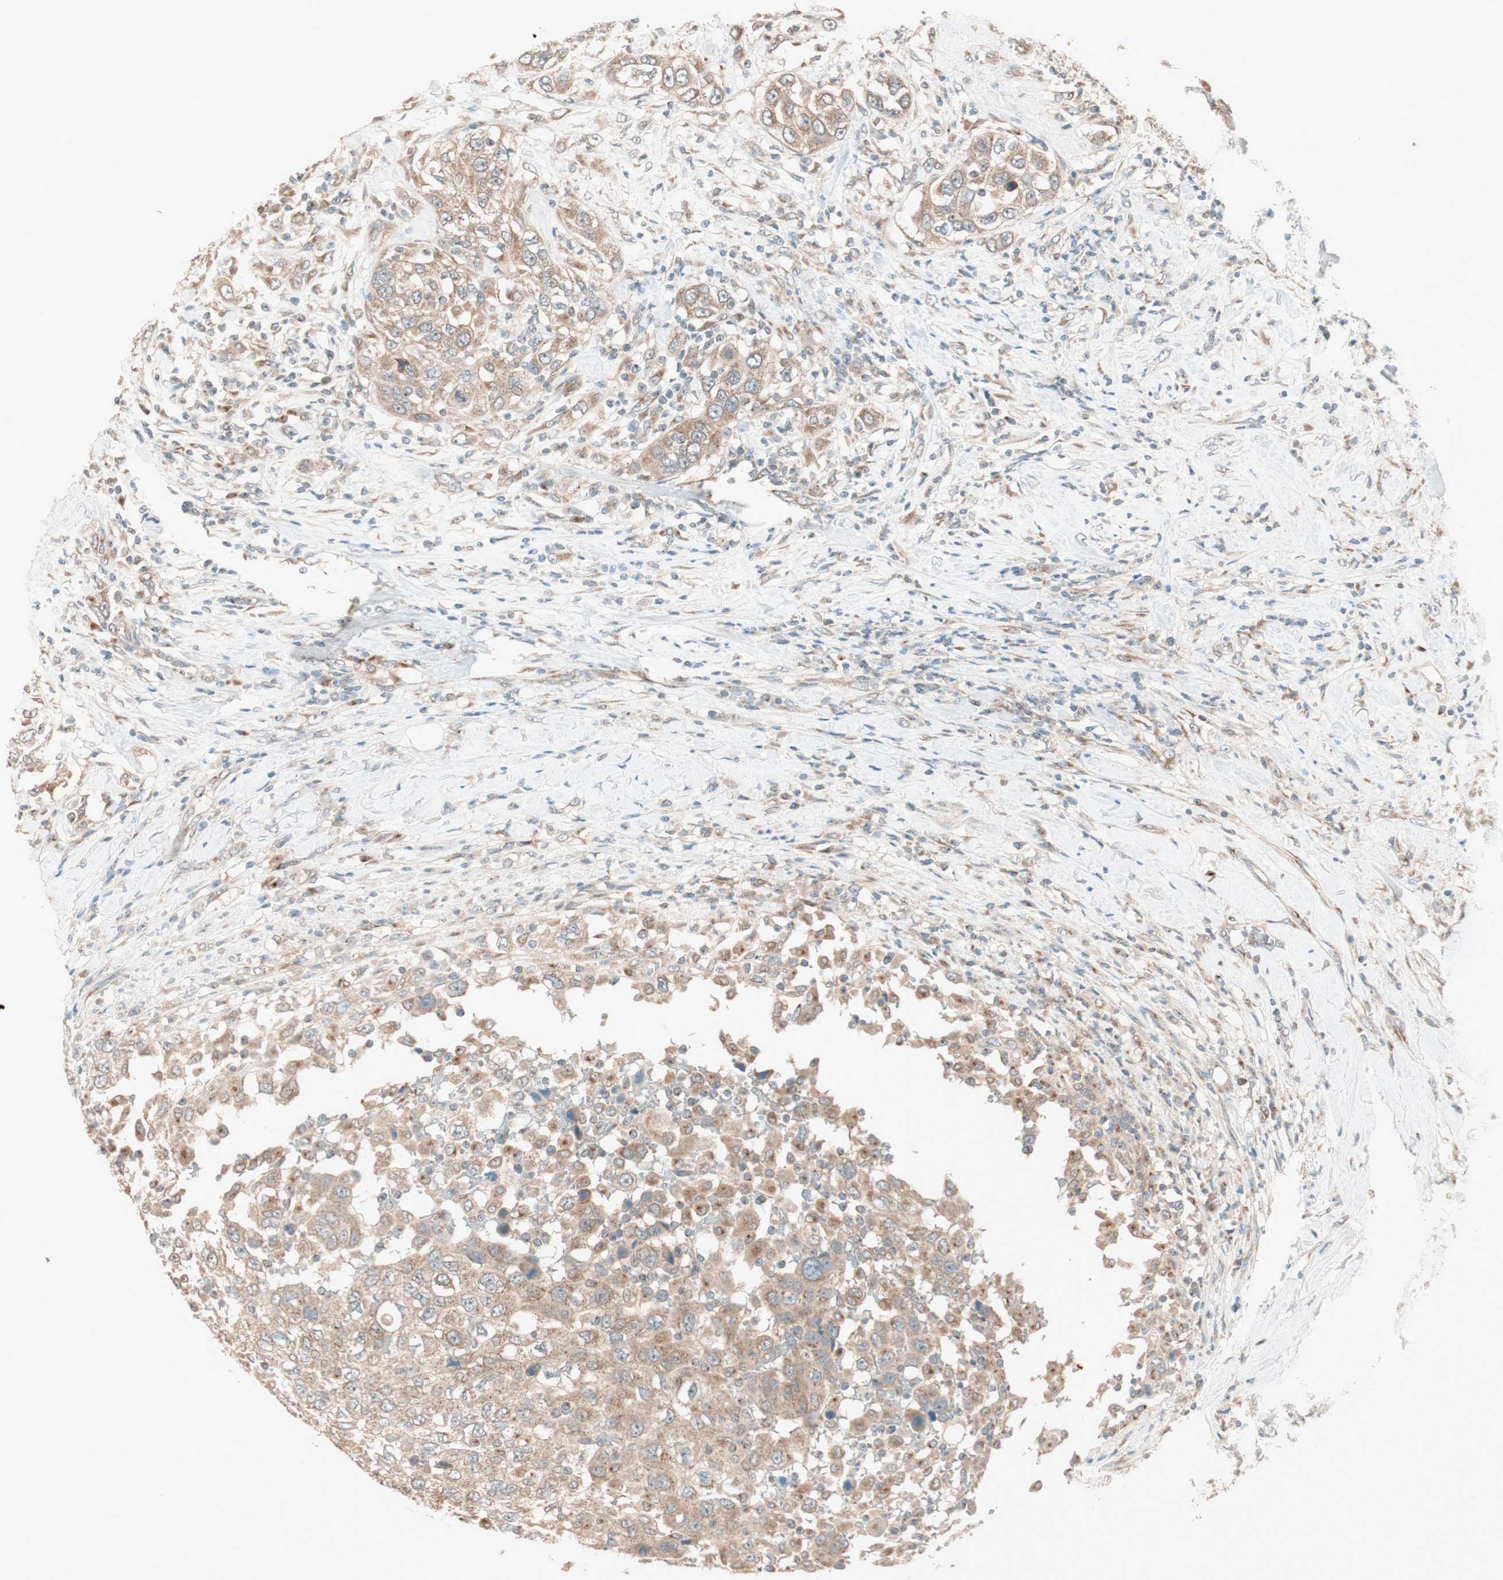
{"staining": {"intensity": "weak", "quantity": ">75%", "location": "cytoplasmic/membranous"}, "tissue": "urothelial cancer", "cell_type": "Tumor cells", "image_type": "cancer", "snomed": [{"axis": "morphology", "description": "Urothelial carcinoma, High grade"}, {"axis": "topography", "description": "Urinary bladder"}], "caption": "A high-resolution micrograph shows immunohistochemistry (IHC) staining of urothelial cancer, which displays weak cytoplasmic/membranous positivity in about >75% of tumor cells. (brown staining indicates protein expression, while blue staining denotes nuclei).", "gene": "SEC16A", "patient": {"sex": "female", "age": 80}}